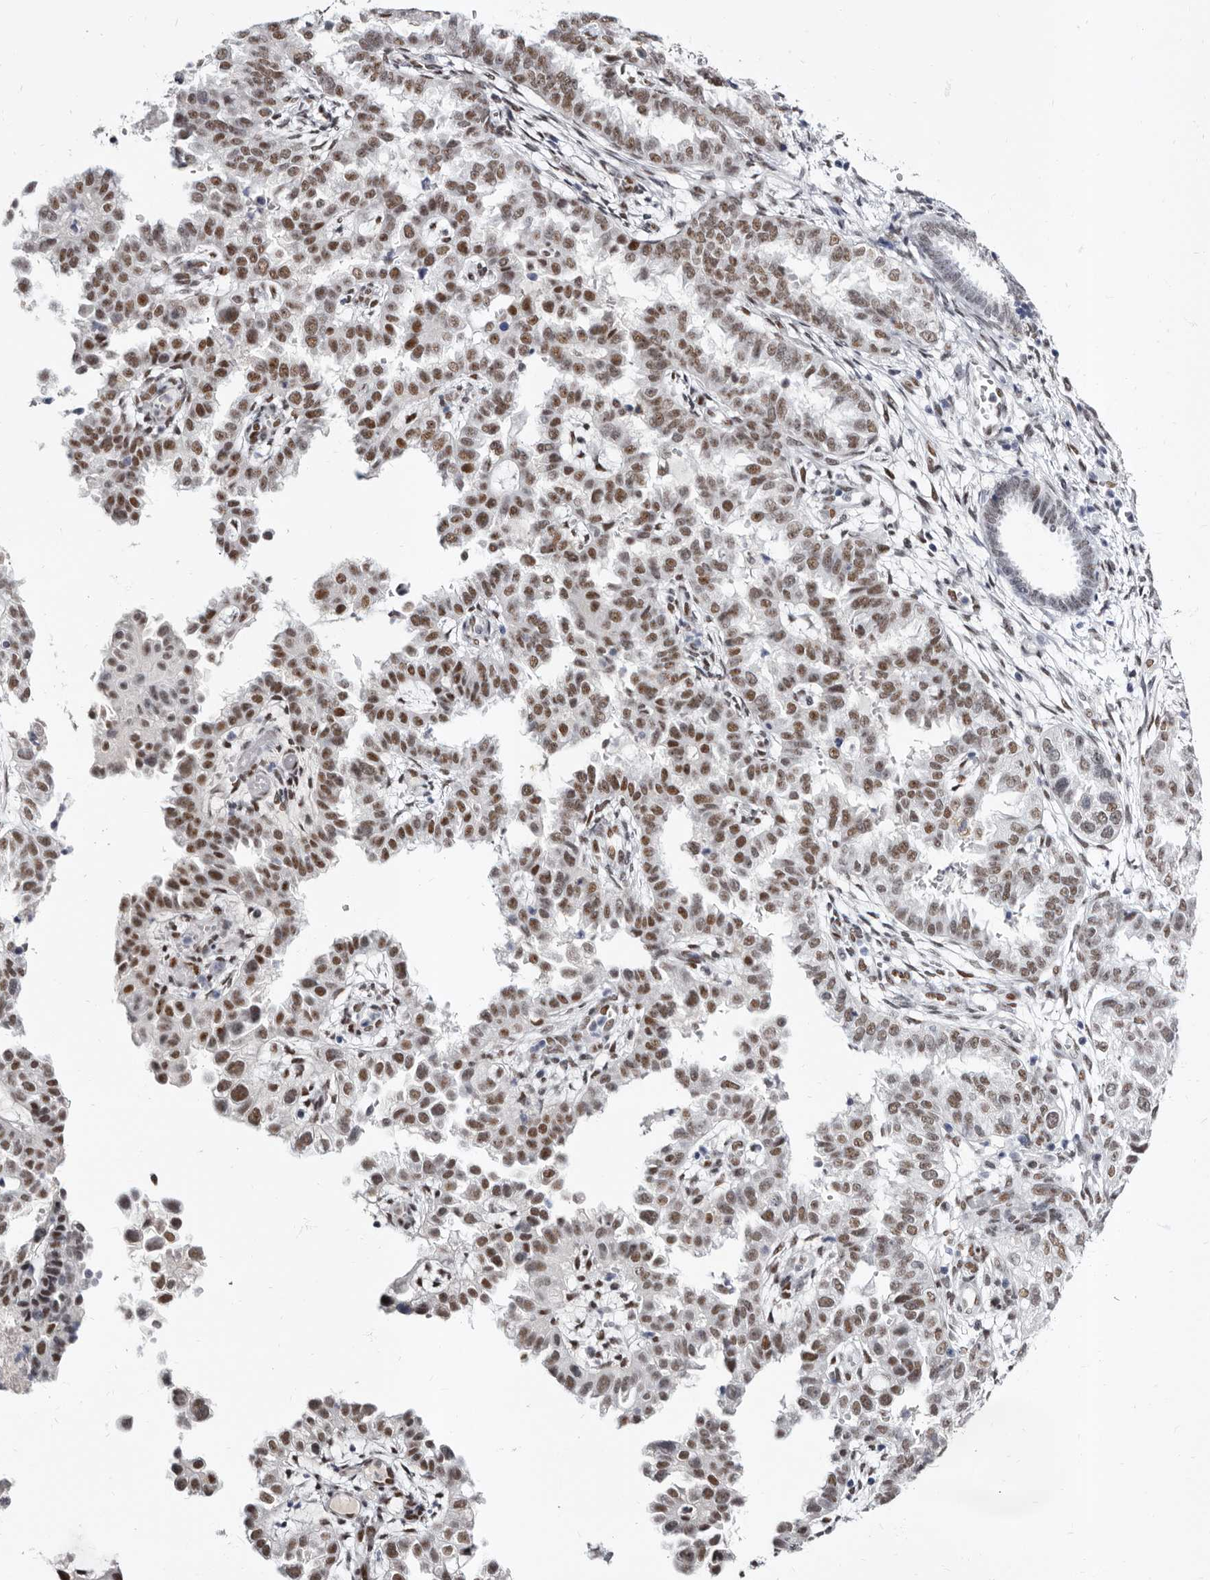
{"staining": {"intensity": "moderate", "quantity": ">75%", "location": "nuclear"}, "tissue": "endometrial cancer", "cell_type": "Tumor cells", "image_type": "cancer", "snomed": [{"axis": "morphology", "description": "Adenocarcinoma, NOS"}, {"axis": "topography", "description": "Endometrium"}], "caption": "Human endometrial cancer (adenocarcinoma) stained for a protein (brown) shows moderate nuclear positive staining in about >75% of tumor cells.", "gene": "ZNF326", "patient": {"sex": "female", "age": 85}}